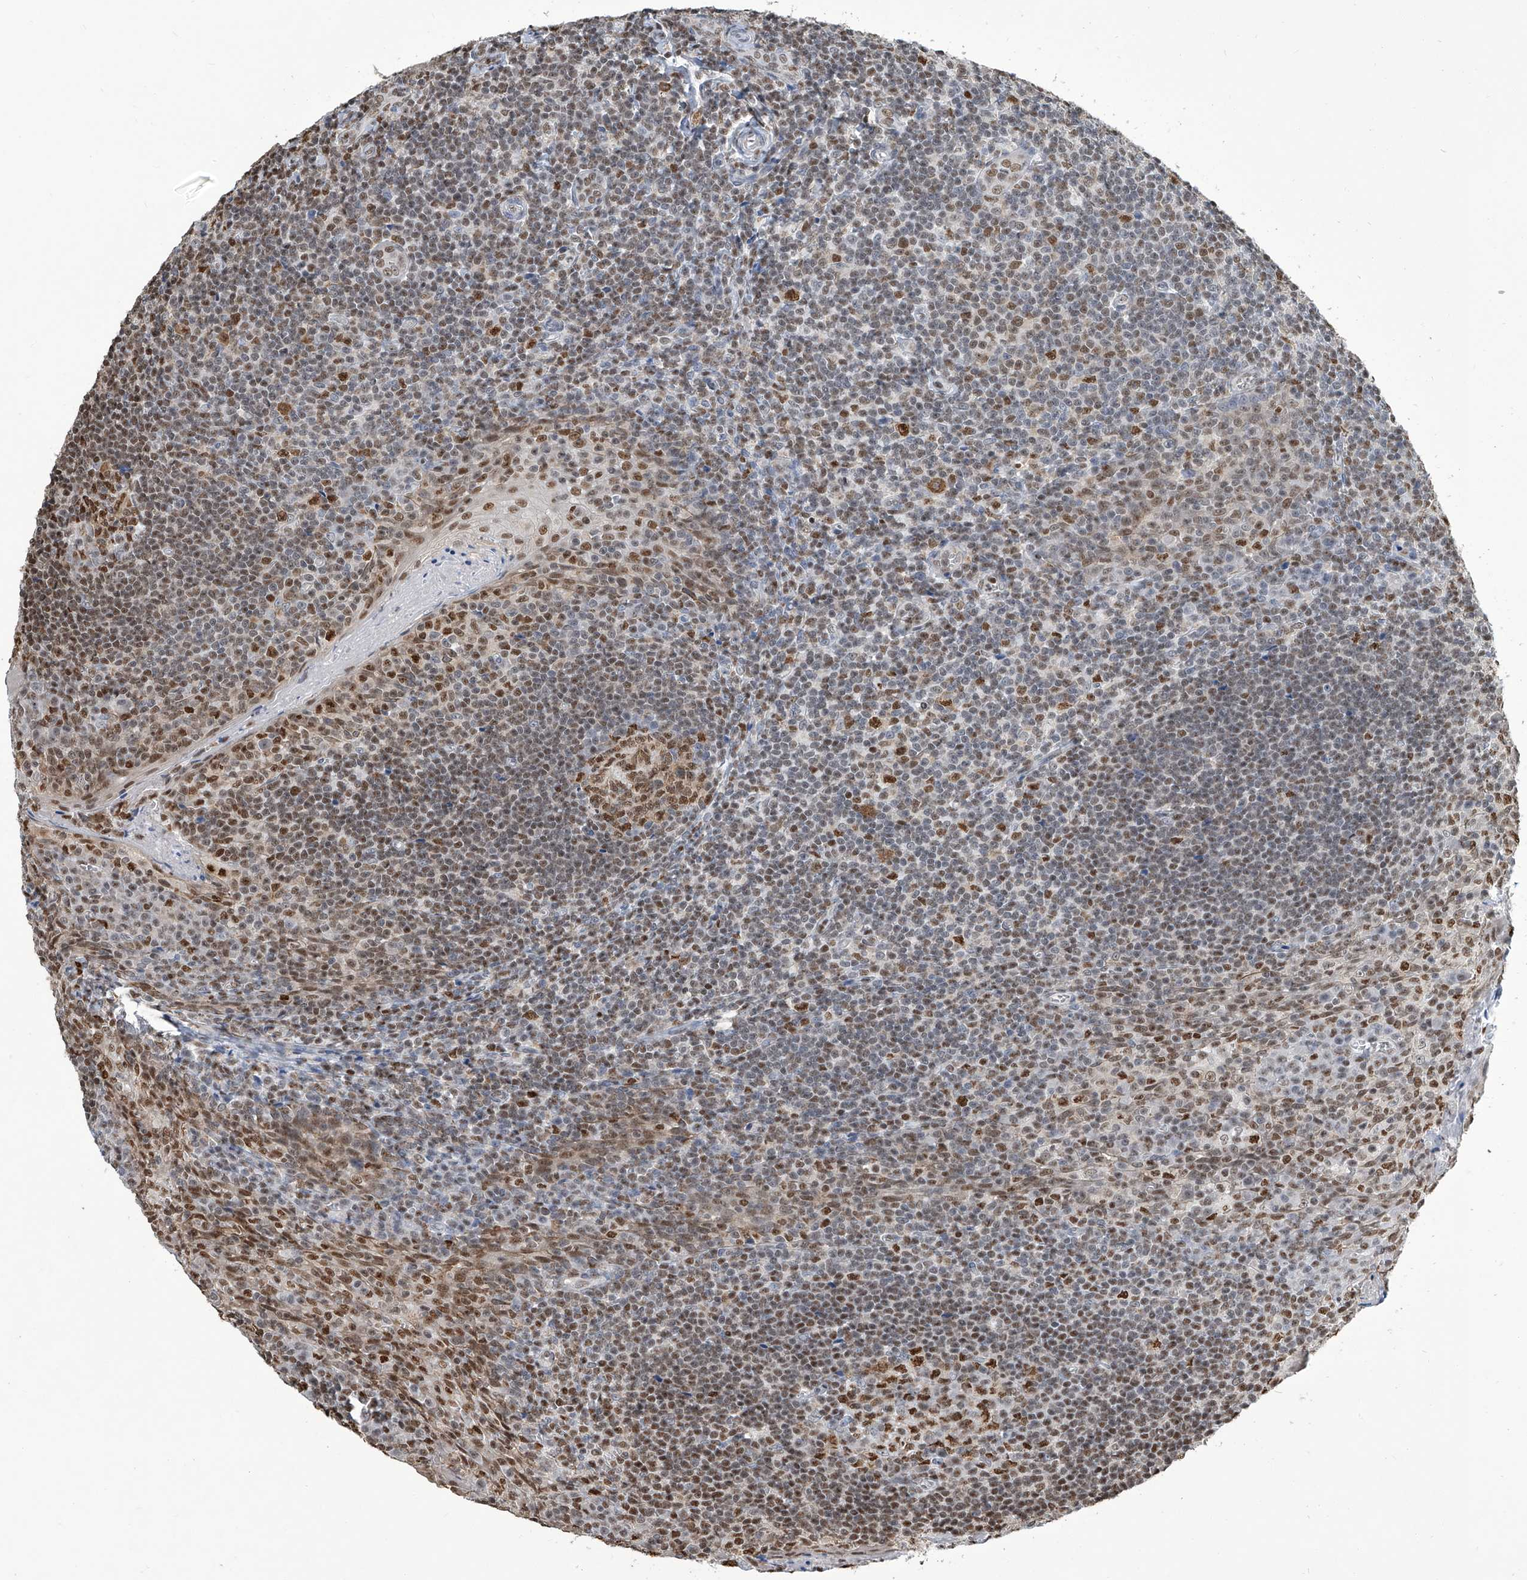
{"staining": {"intensity": "moderate", "quantity": ">75%", "location": "nuclear"}, "tissue": "tonsil", "cell_type": "Germinal center cells", "image_type": "normal", "snomed": [{"axis": "morphology", "description": "Normal tissue, NOS"}, {"axis": "topography", "description": "Tonsil"}], "caption": "Immunohistochemical staining of normal tonsil demonstrates moderate nuclear protein staining in approximately >75% of germinal center cells. The staining was performed using DAB to visualize the protein expression in brown, while the nuclei were stained in blue with hematoxylin (Magnification: 20x).", "gene": "SREBF2", "patient": {"sex": "male", "age": 27}}